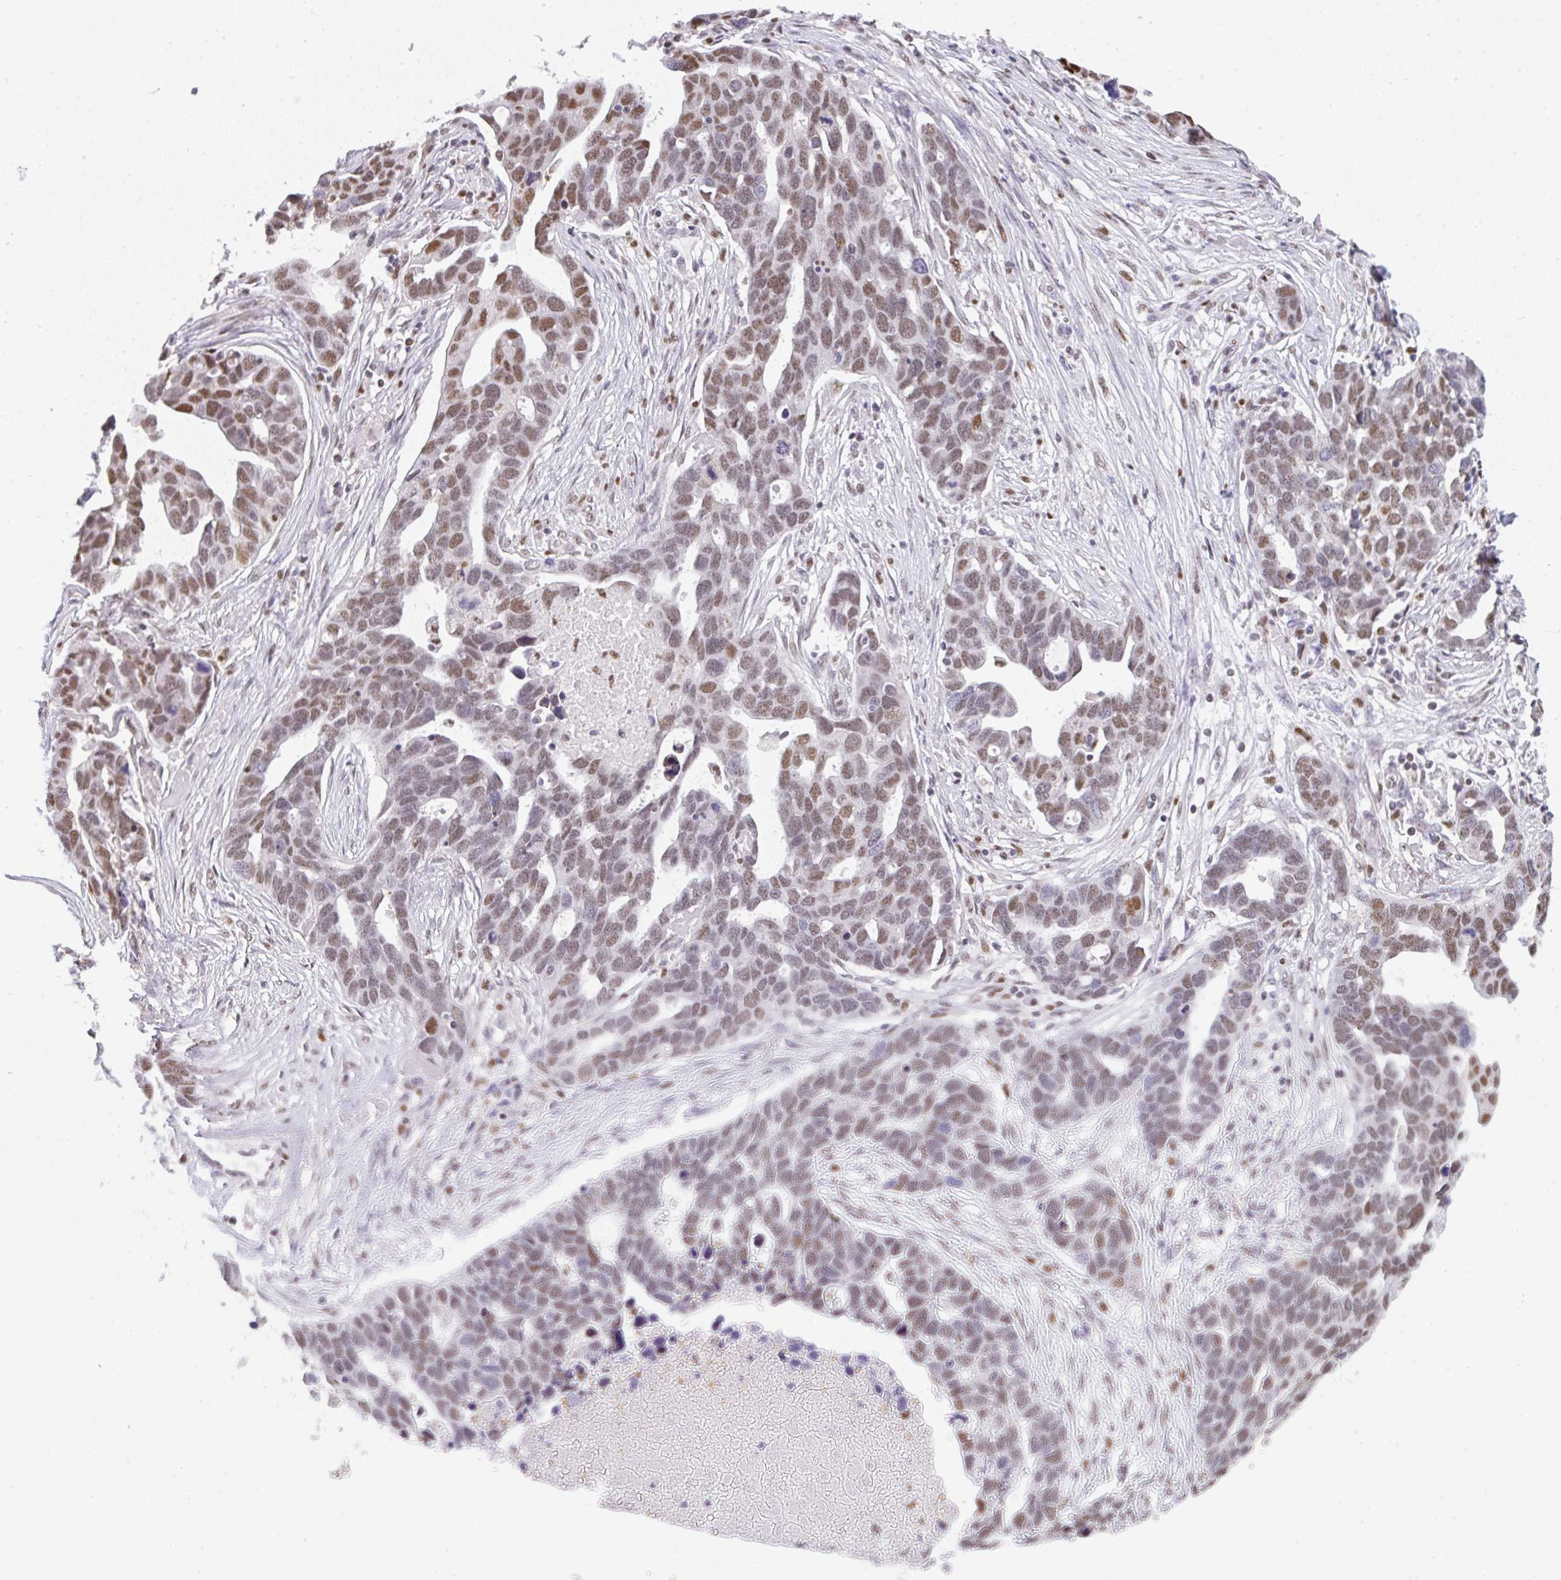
{"staining": {"intensity": "moderate", "quantity": "25%-75%", "location": "nuclear"}, "tissue": "ovarian cancer", "cell_type": "Tumor cells", "image_type": "cancer", "snomed": [{"axis": "morphology", "description": "Cystadenocarcinoma, serous, NOS"}, {"axis": "topography", "description": "Ovary"}], "caption": "DAB immunohistochemical staining of human ovarian serous cystadenocarcinoma exhibits moderate nuclear protein expression in approximately 25%-75% of tumor cells. (DAB = brown stain, brightfield microscopy at high magnification).", "gene": "BBX", "patient": {"sex": "female", "age": 54}}